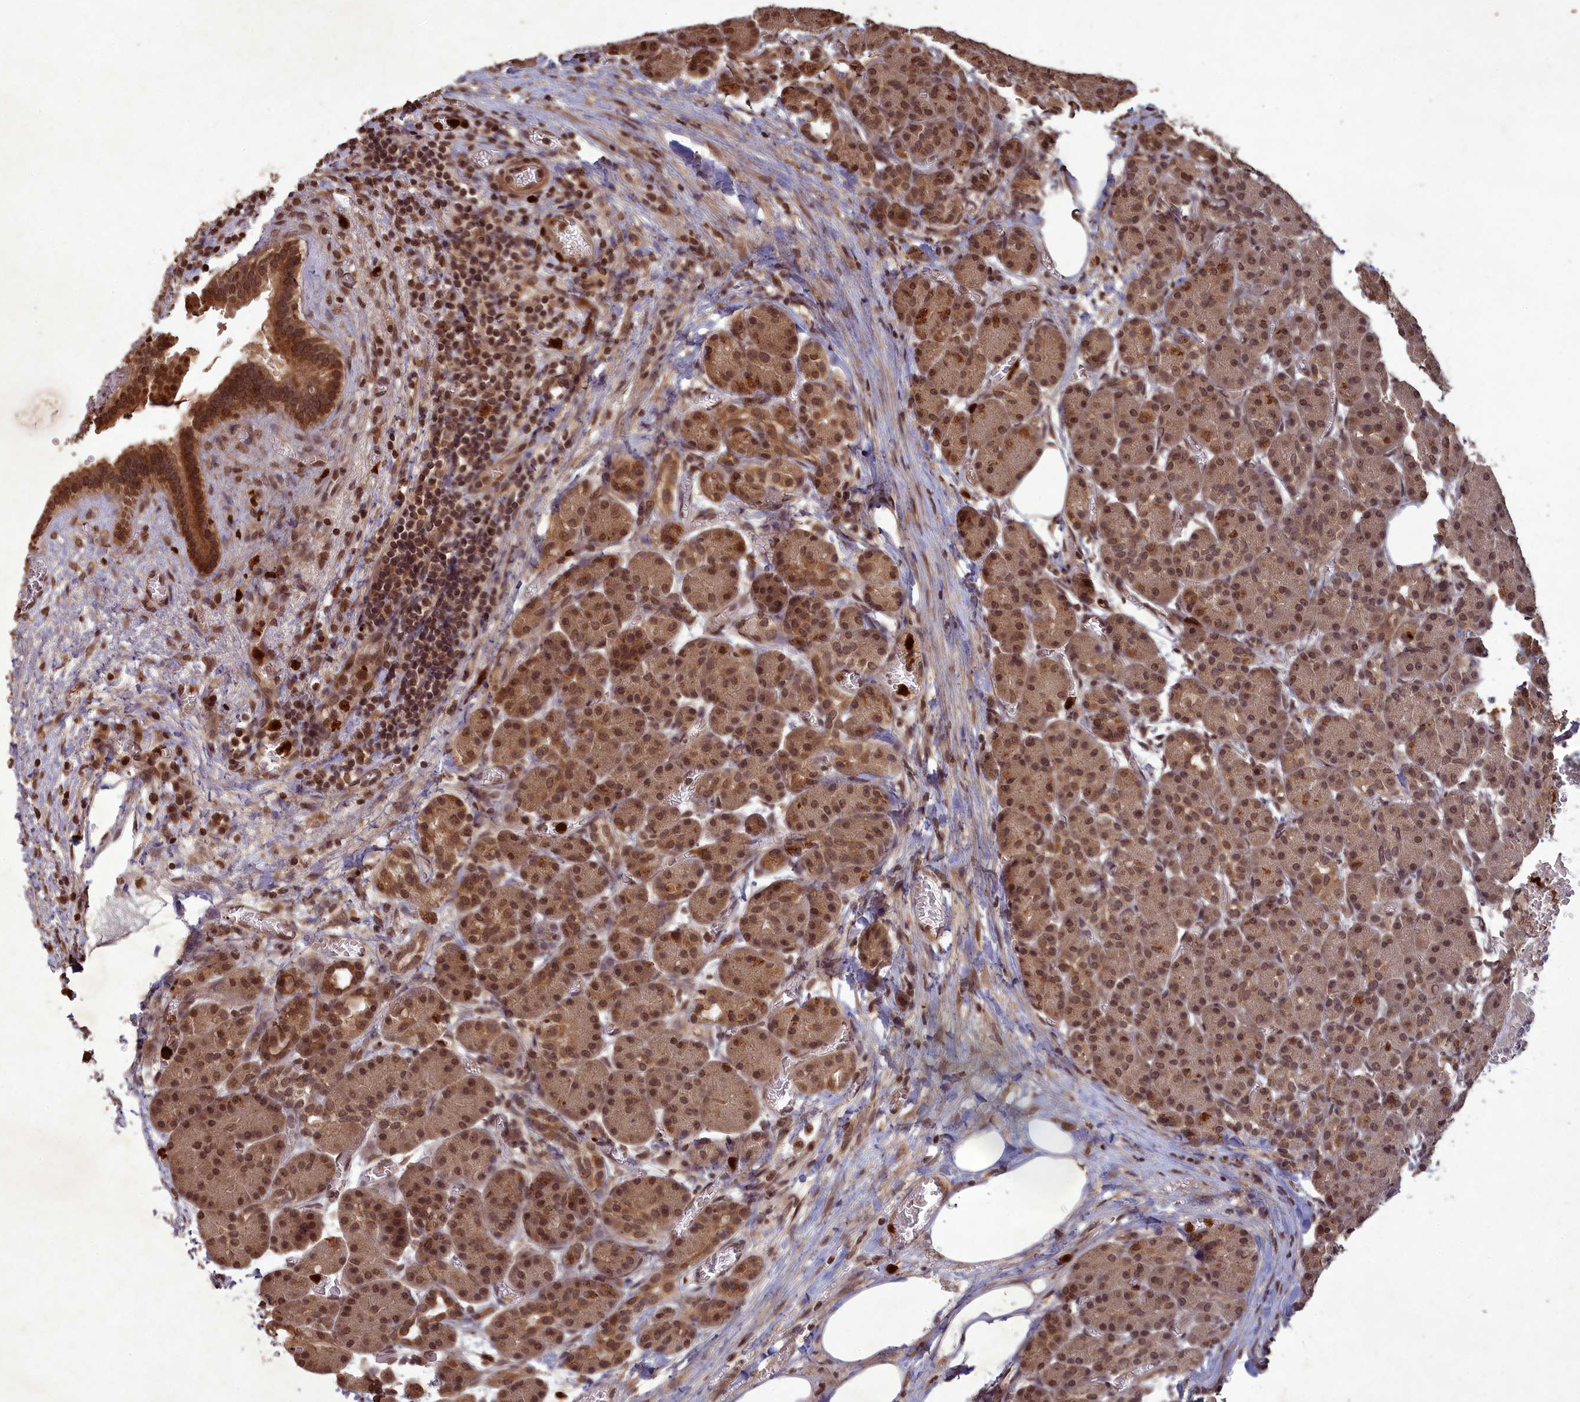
{"staining": {"intensity": "moderate", "quantity": ">75%", "location": "cytoplasmic/membranous,nuclear"}, "tissue": "pancreas", "cell_type": "Exocrine glandular cells", "image_type": "normal", "snomed": [{"axis": "morphology", "description": "Normal tissue, NOS"}, {"axis": "topography", "description": "Pancreas"}], "caption": "The photomicrograph displays staining of normal pancreas, revealing moderate cytoplasmic/membranous,nuclear protein staining (brown color) within exocrine glandular cells. Using DAB (3,3'-diaminobenzidine) (brown) and hematoxylin (blue) stains, captured at high magnification using brightfield microscopy.", "gene": "SRMS", "patient": {"sex": "male", "age": 63}}